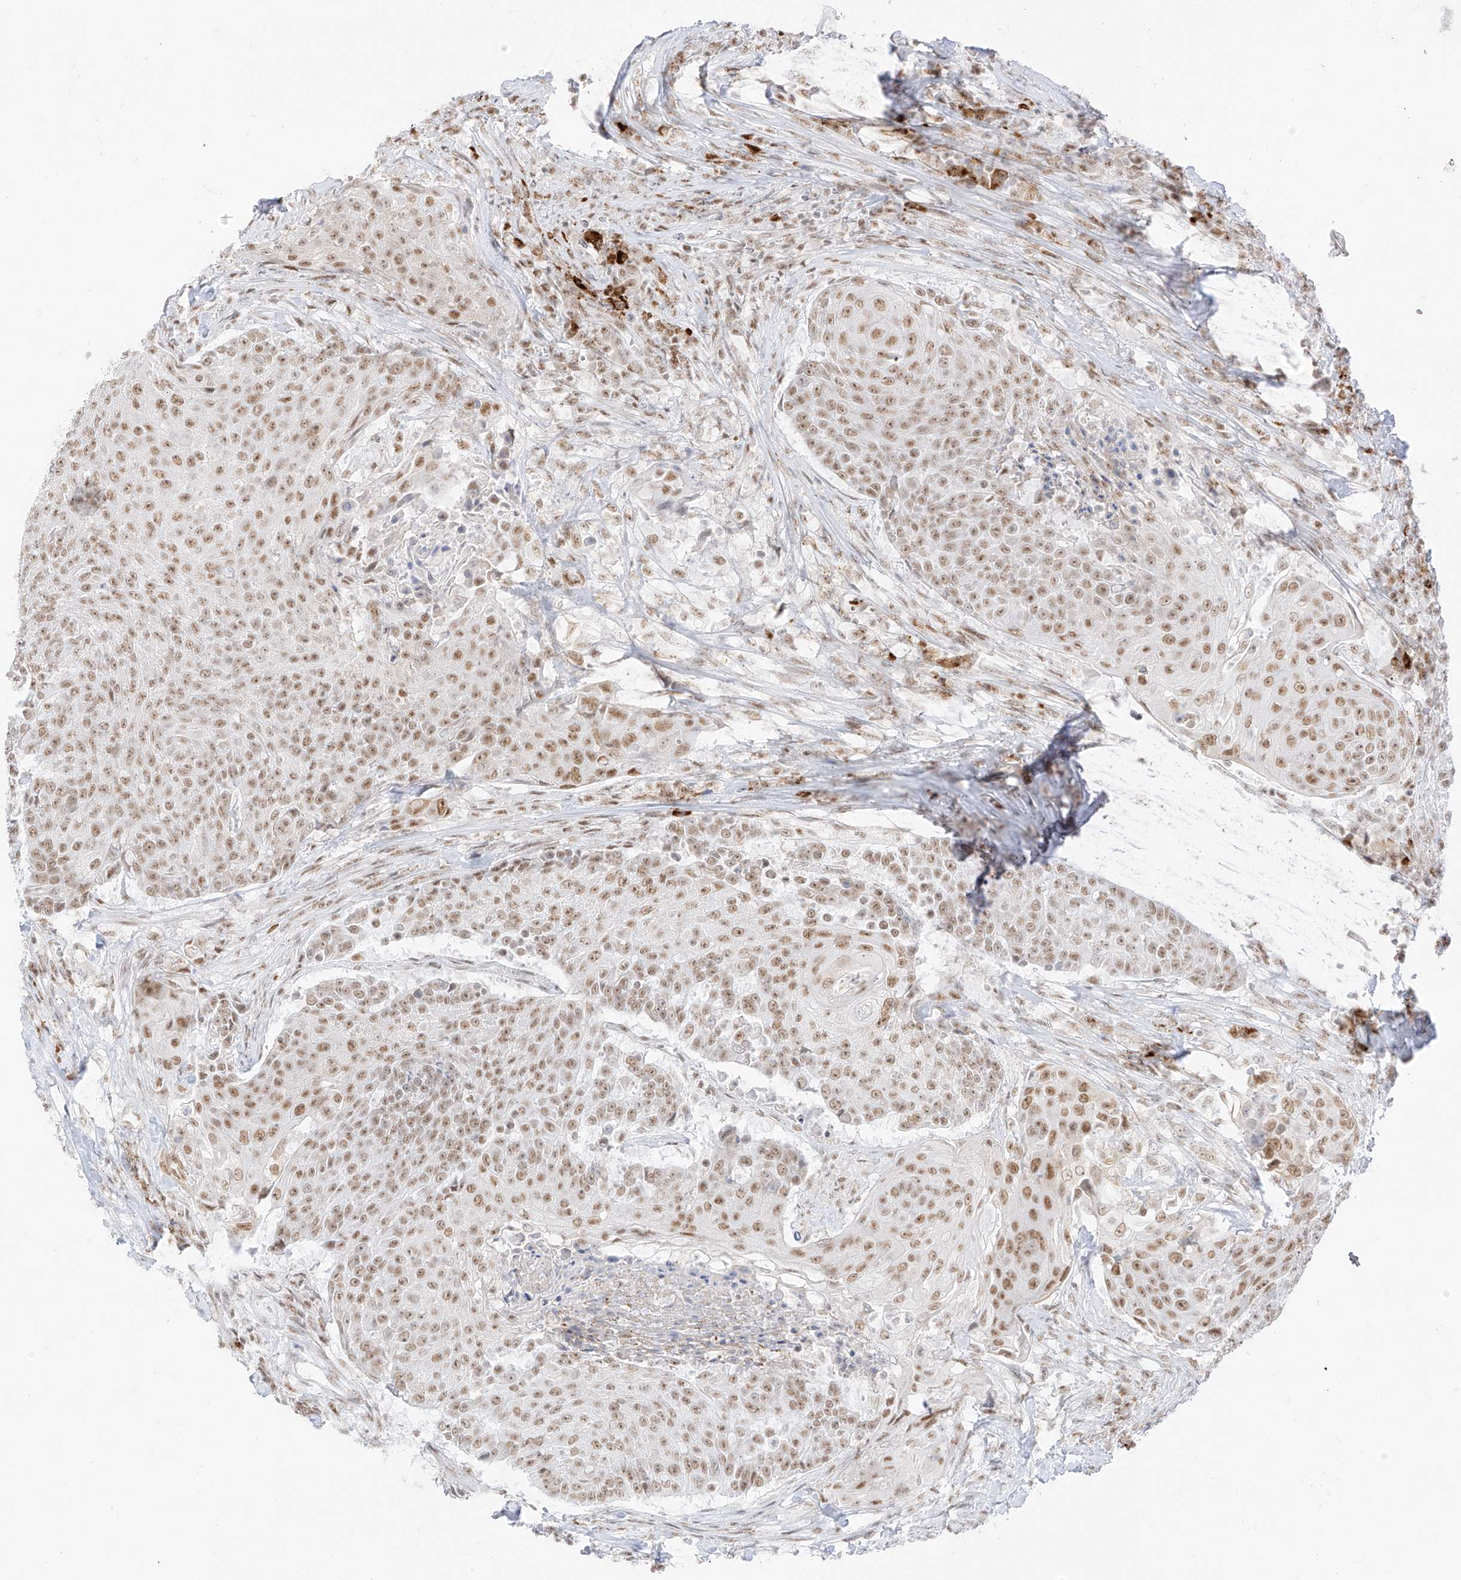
{"staining": {"intensity": "moderate", "quantity": ">75%", "location": "nuclear"}, "tissue": "urothelial cancer", "cell_type": "Tumor cells", "image_type": "cancer", "snomed": [{"axis": "morphology", "description": "Urothelial carcinoma, High grade"}, {"axis": "topography", "description": "Urinary bladder"}], "caption": "Brown immunohistochemical staining in high-grade urothelial carcinoma demonstrates moderate nuclear expression in about >75% of tumor cells.", "gene": "SUPT5H", "patient": {"sex": "female", "age": 63}}